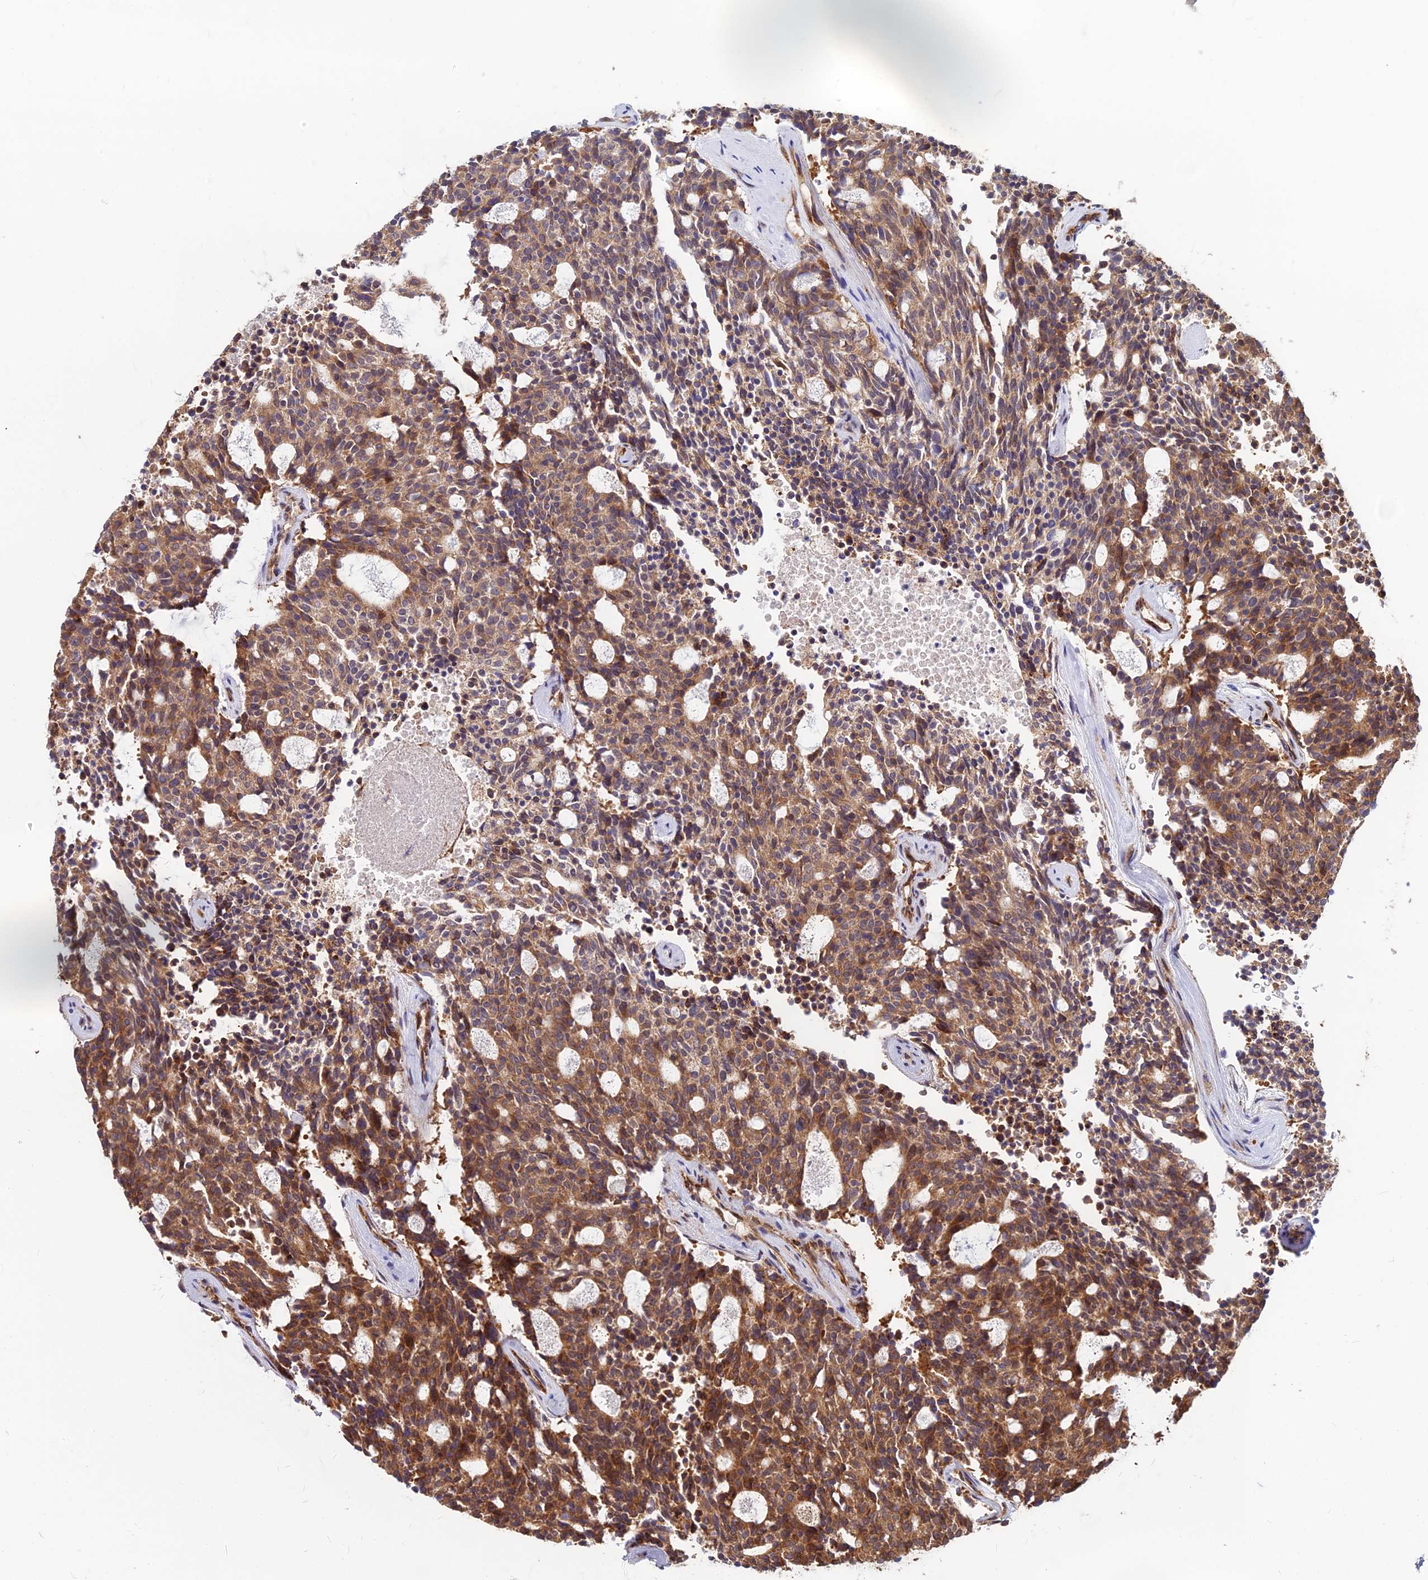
{"staining": {"intensity": "strong", "quantity": ">75%", "location": "cytoplasmic/membranous"}, "tissue": "carcinoid", "cell_type": "Tumor cells", "image_type": "cancer", "snomed": [{"axis": "morphology", "description": "Carcinoid, malignant, NOS"}, {"axis": "topography", "description": "Pancreas"}], "caption": "IHC micrograph of human carcinoid stained for a protein (brown), which exhibits high levels of strong cytoplasmic/membranous positivity in approximately >75% of tumor cells.", "gene": "CCT6B", "patient": {"sex": "female", "age": 54}}